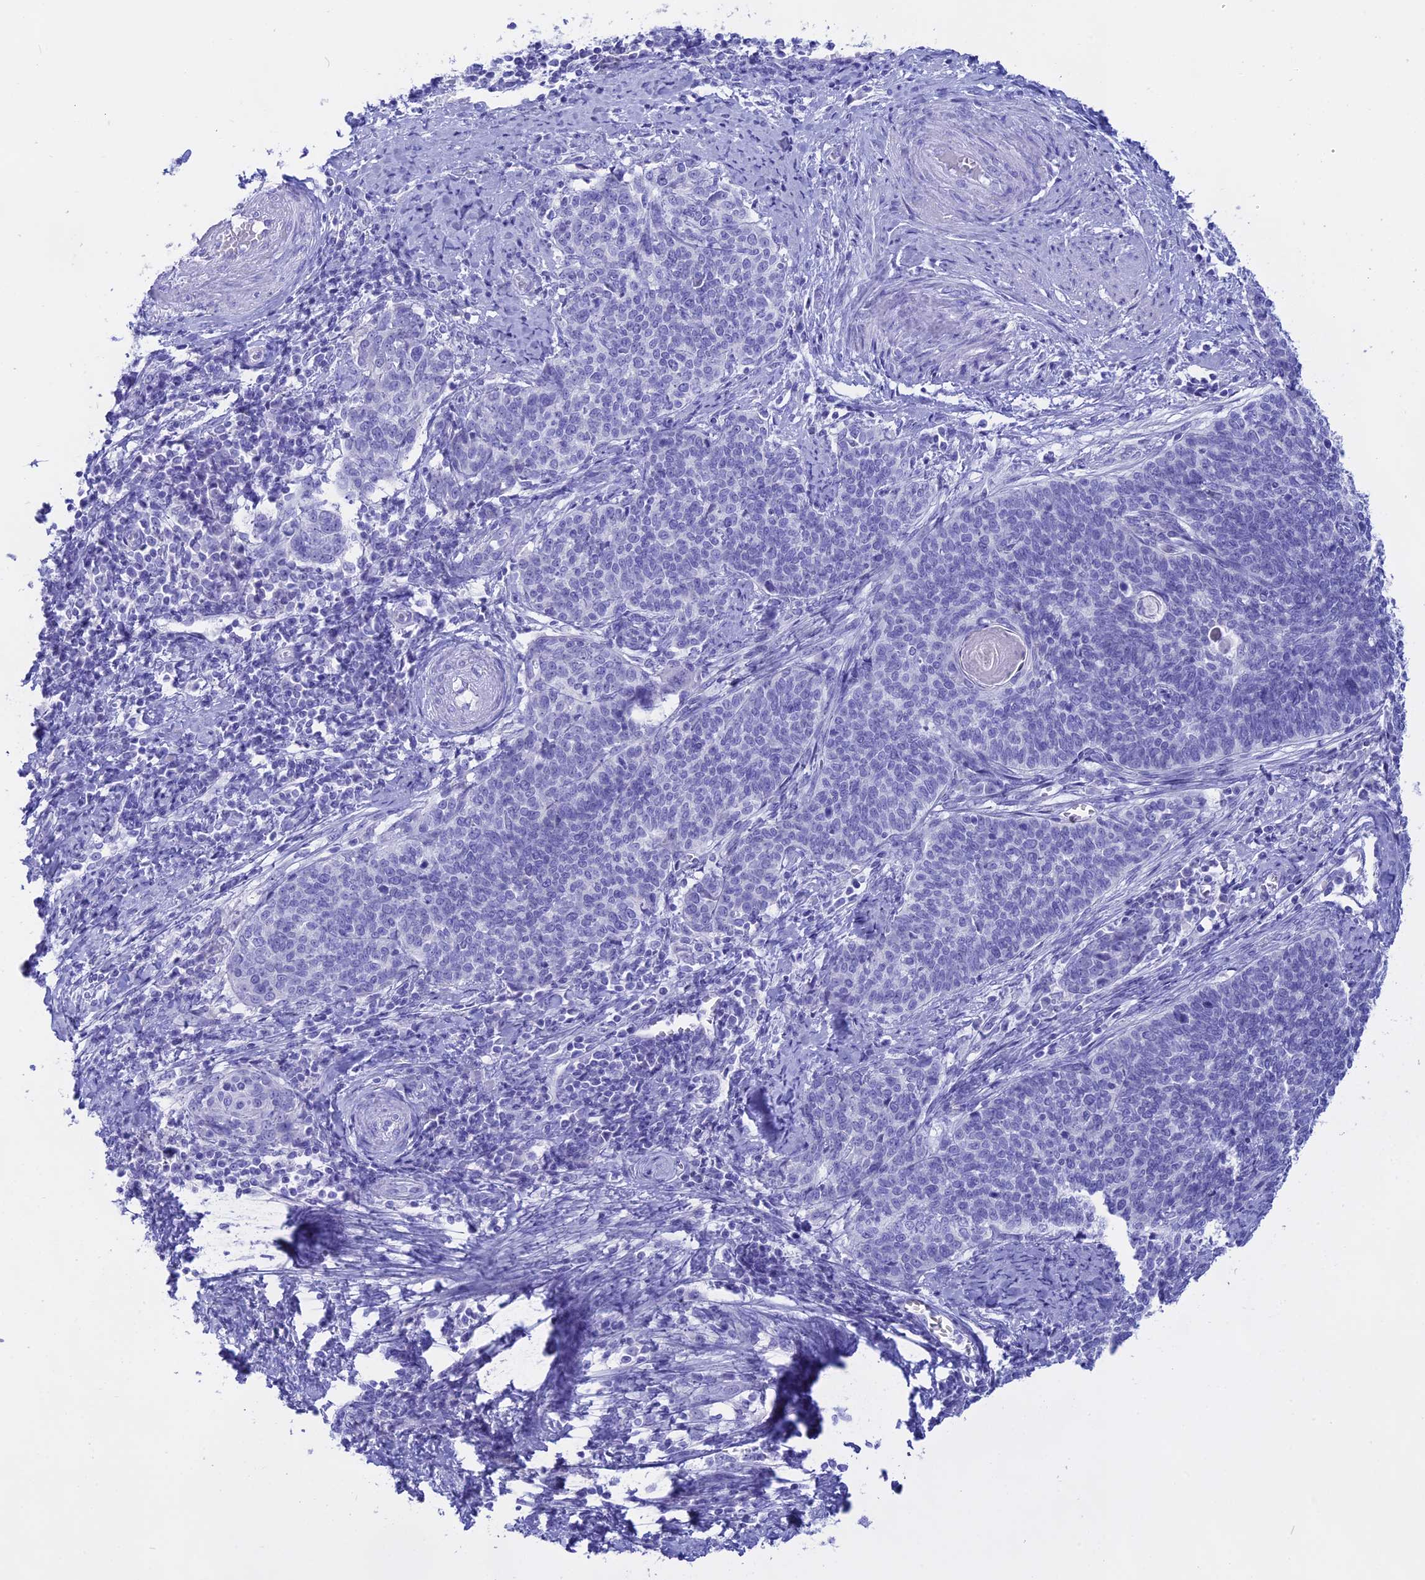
{"staining": {"intensity": "negative", "quantity": "none", "location": "none"}, "tissue": "cervical cancer", "cell_type": "Tumor cells", "image_type": "cancer", "snomed": [{"axis": "morphology", "description": "Squamous cell carcinoma, NOS"}, {"axis": "topography", "description": "Cervix"}], "caption": "This is a photomicrograph of immunohistochemistry staining of cervical cancer (squamous cell carcinoma), which shows no expression in tumor cells. (DAB (3,3'-diaminobenzidine) IHC with hematoxylin counter stain).", "gene": "ISCA1", "patient": {"sex": "female", "age": 39}}